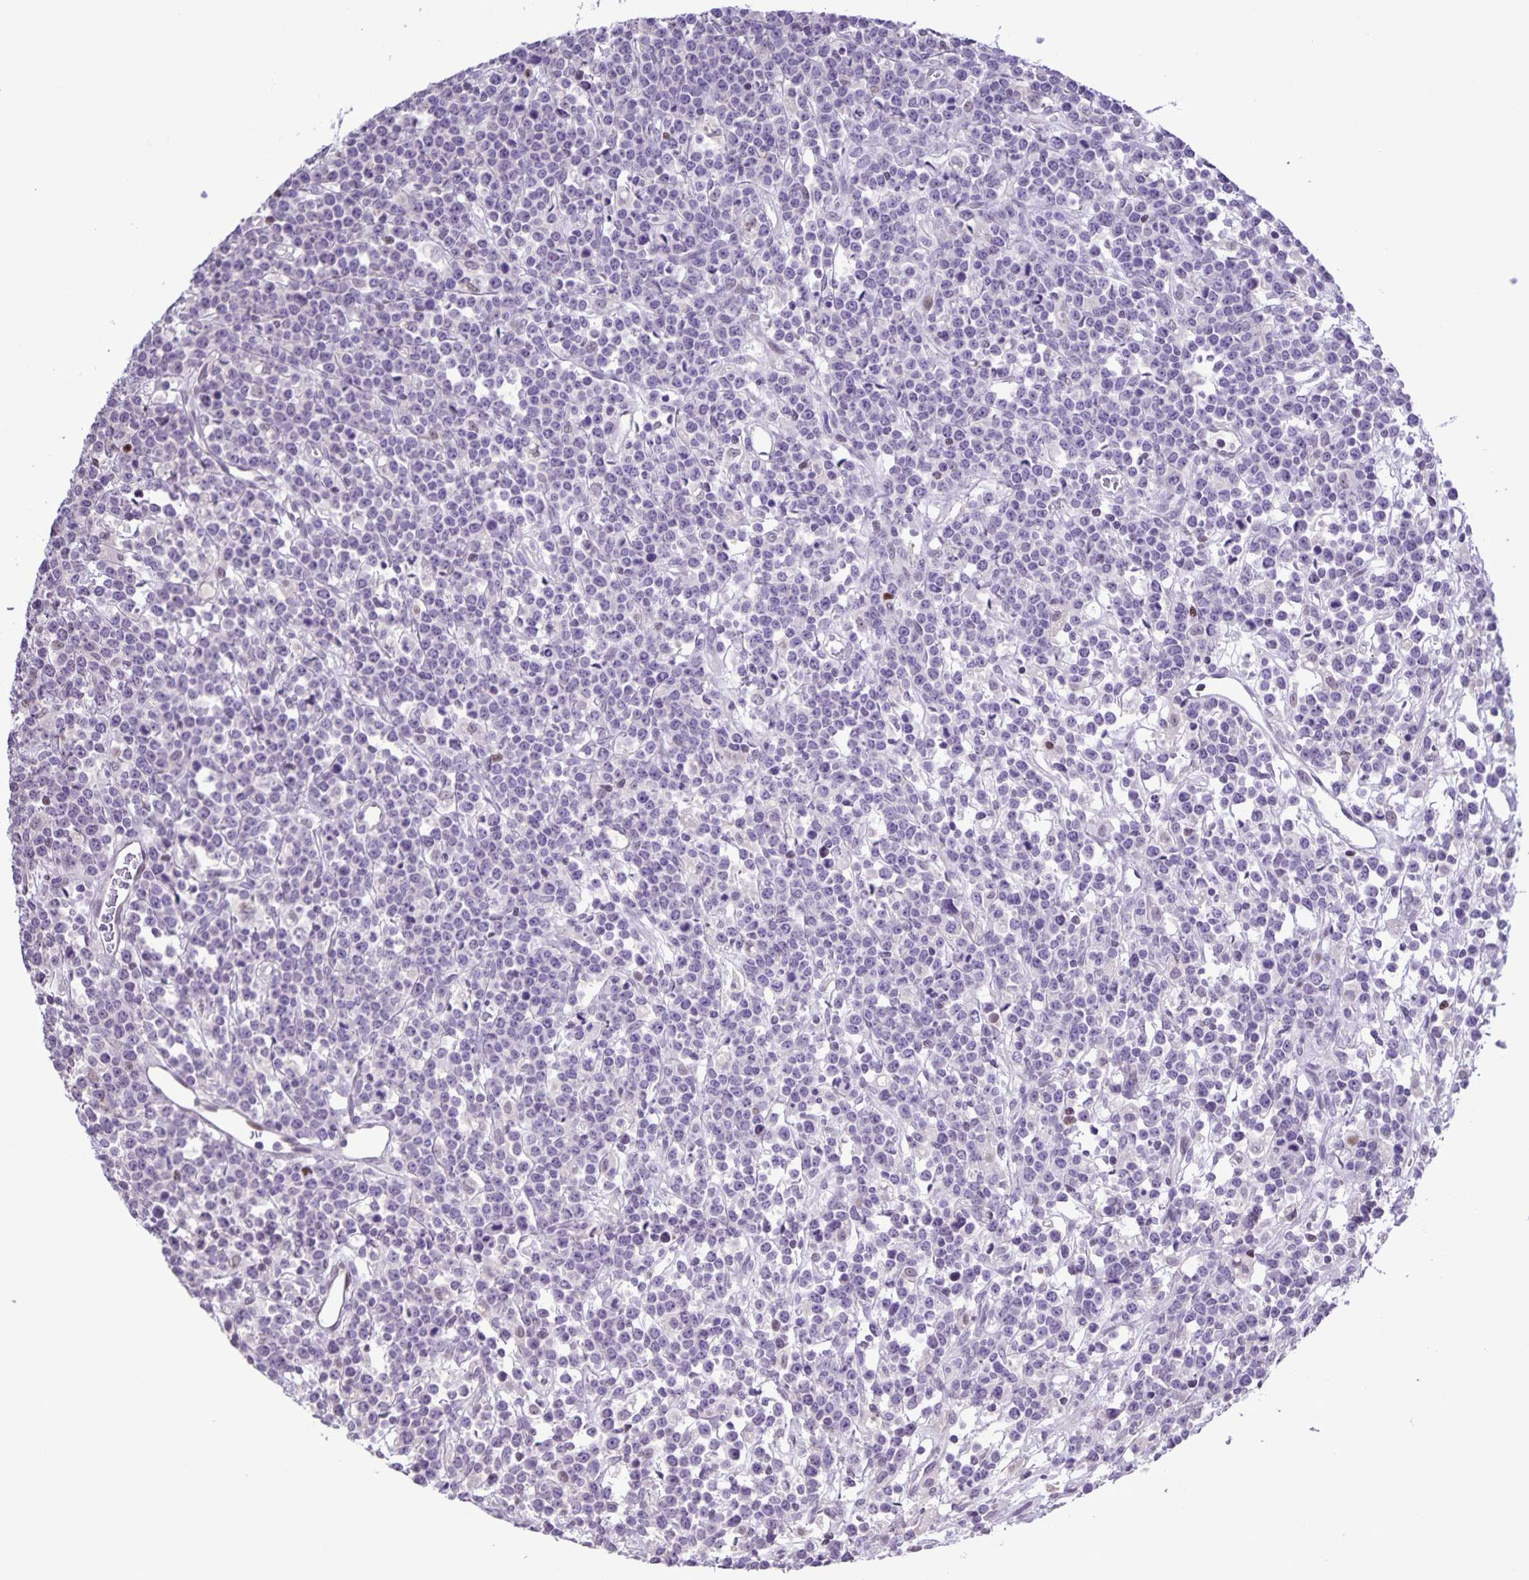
{"staining": {"intensity": "negative", "quantity": "none", "location": "none"}, "tissue": "lymphoma", "cell_type": "Tumor cells", "image_type": "cancer", "snomed": [{"axis": "morphology", "description": "Malignant lymphoma, non-Hodgkin's type, High grade"}, {"axis": "topography", "description": "Ovary"}], "caption": "A high-resolution histopathology image shows immunohistochemistry staining of lymphoma, which demonstrates no significant positivity in tumor cells. The staining is performed using DAB brown chromogen with nuclei counter-stained in using hematoxylin.", "gene": "ONECUT2", "patient": {"sex": "female", "age": 56}}